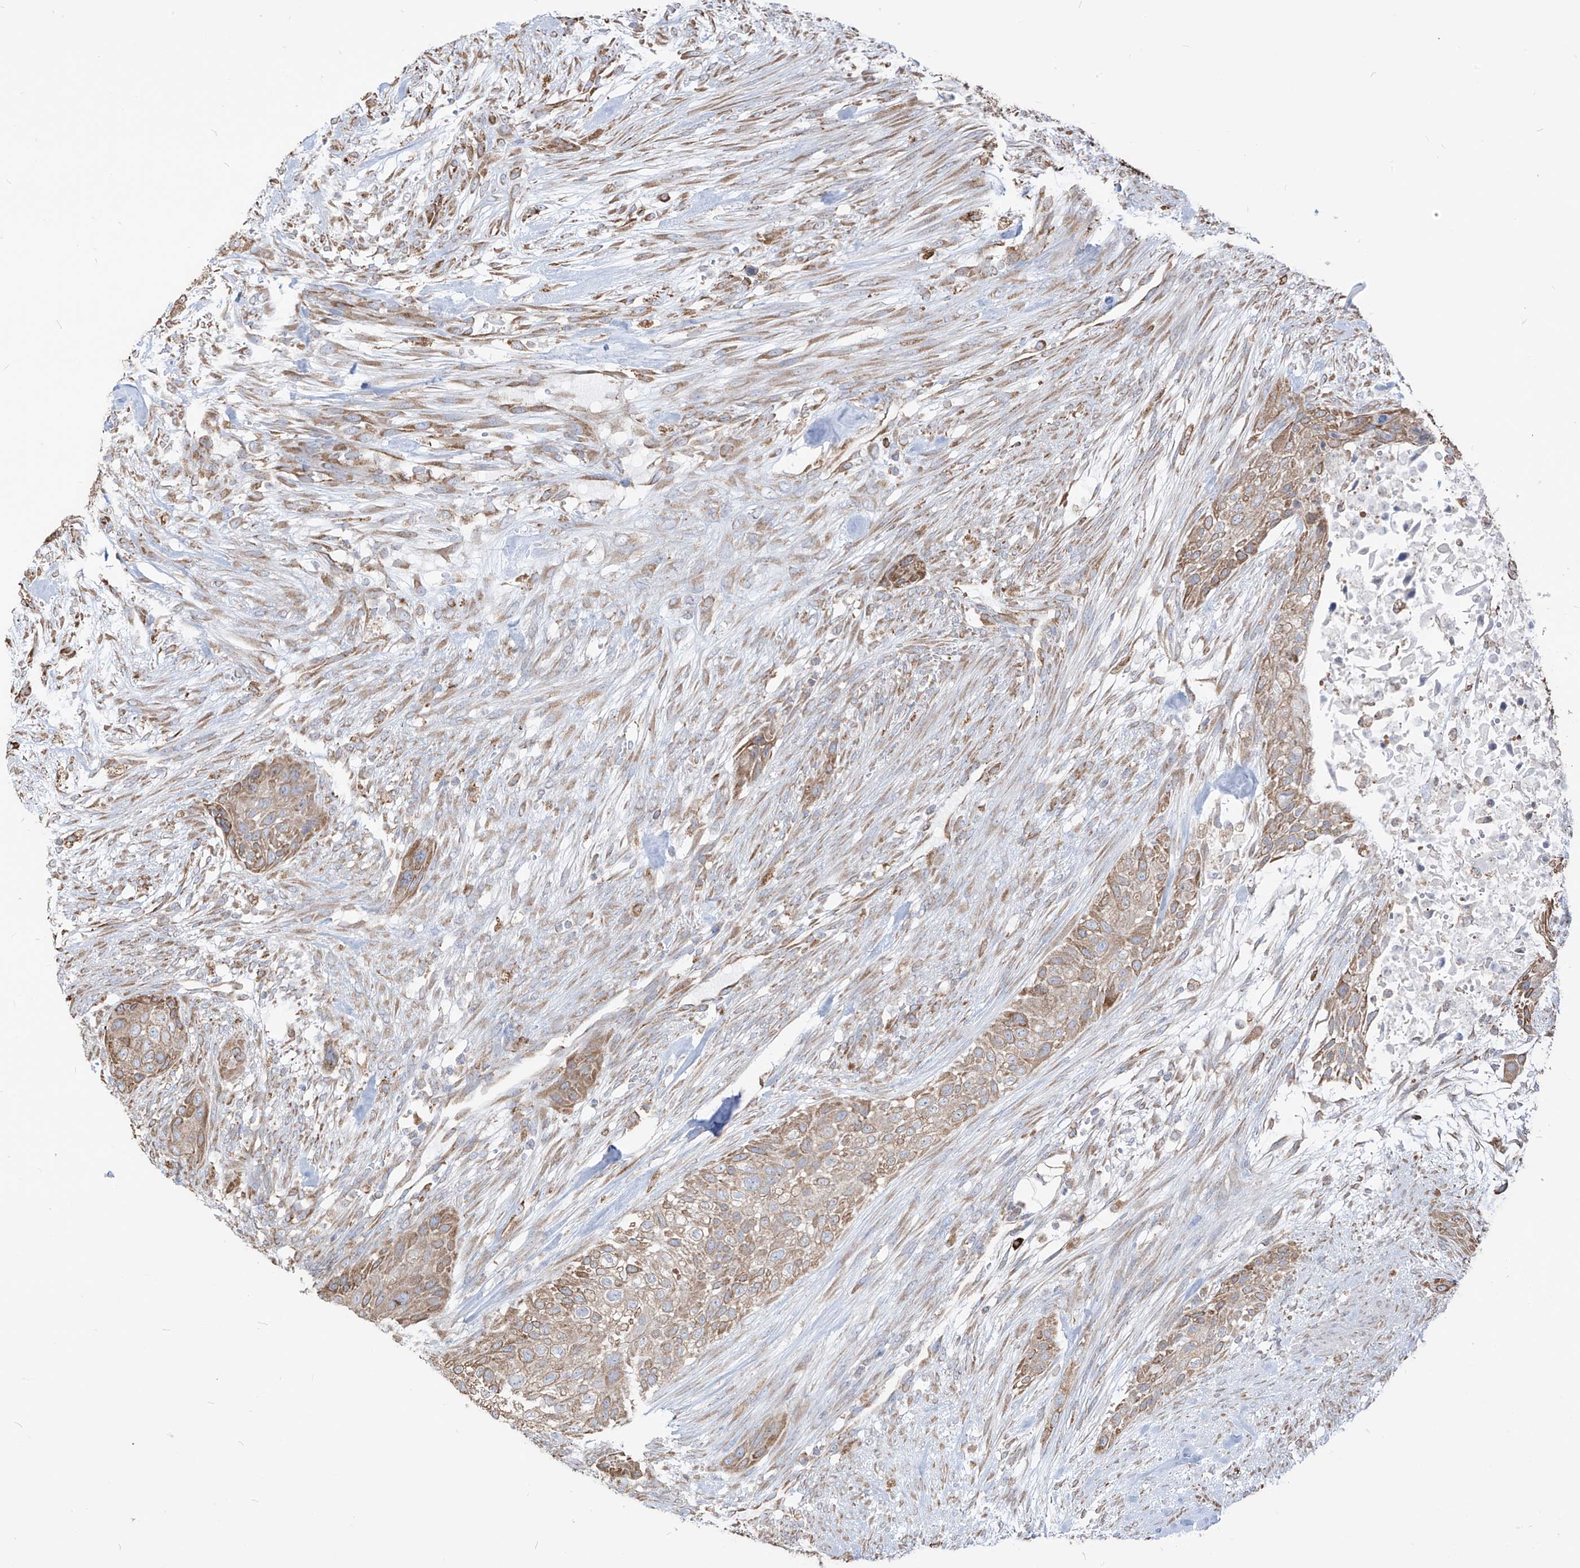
{"staining": {"intensity": "moderate", "quantity": "25%-75%", "location": "cytoplasmic/membranous"}, "tissue": "urothelial cancer", "cell_type": "Tumor cells", "image_type": "cancer", "snomed": [{"axis": "morphology", "description": "Urothelial carcinoma, High grade"}, {"axis": "topography", "description": "Urinary bladder"}], "caption": "A brown stain labels moderate cytoplasmic/membranous positivity of a protein in human high-grade urothelial carcinoma tumor cells. (DAB = brown stain, brightfield microscopy at high magnification).", "gene": "PDIA6", "patient": {"sex": "male", "age": 35}}